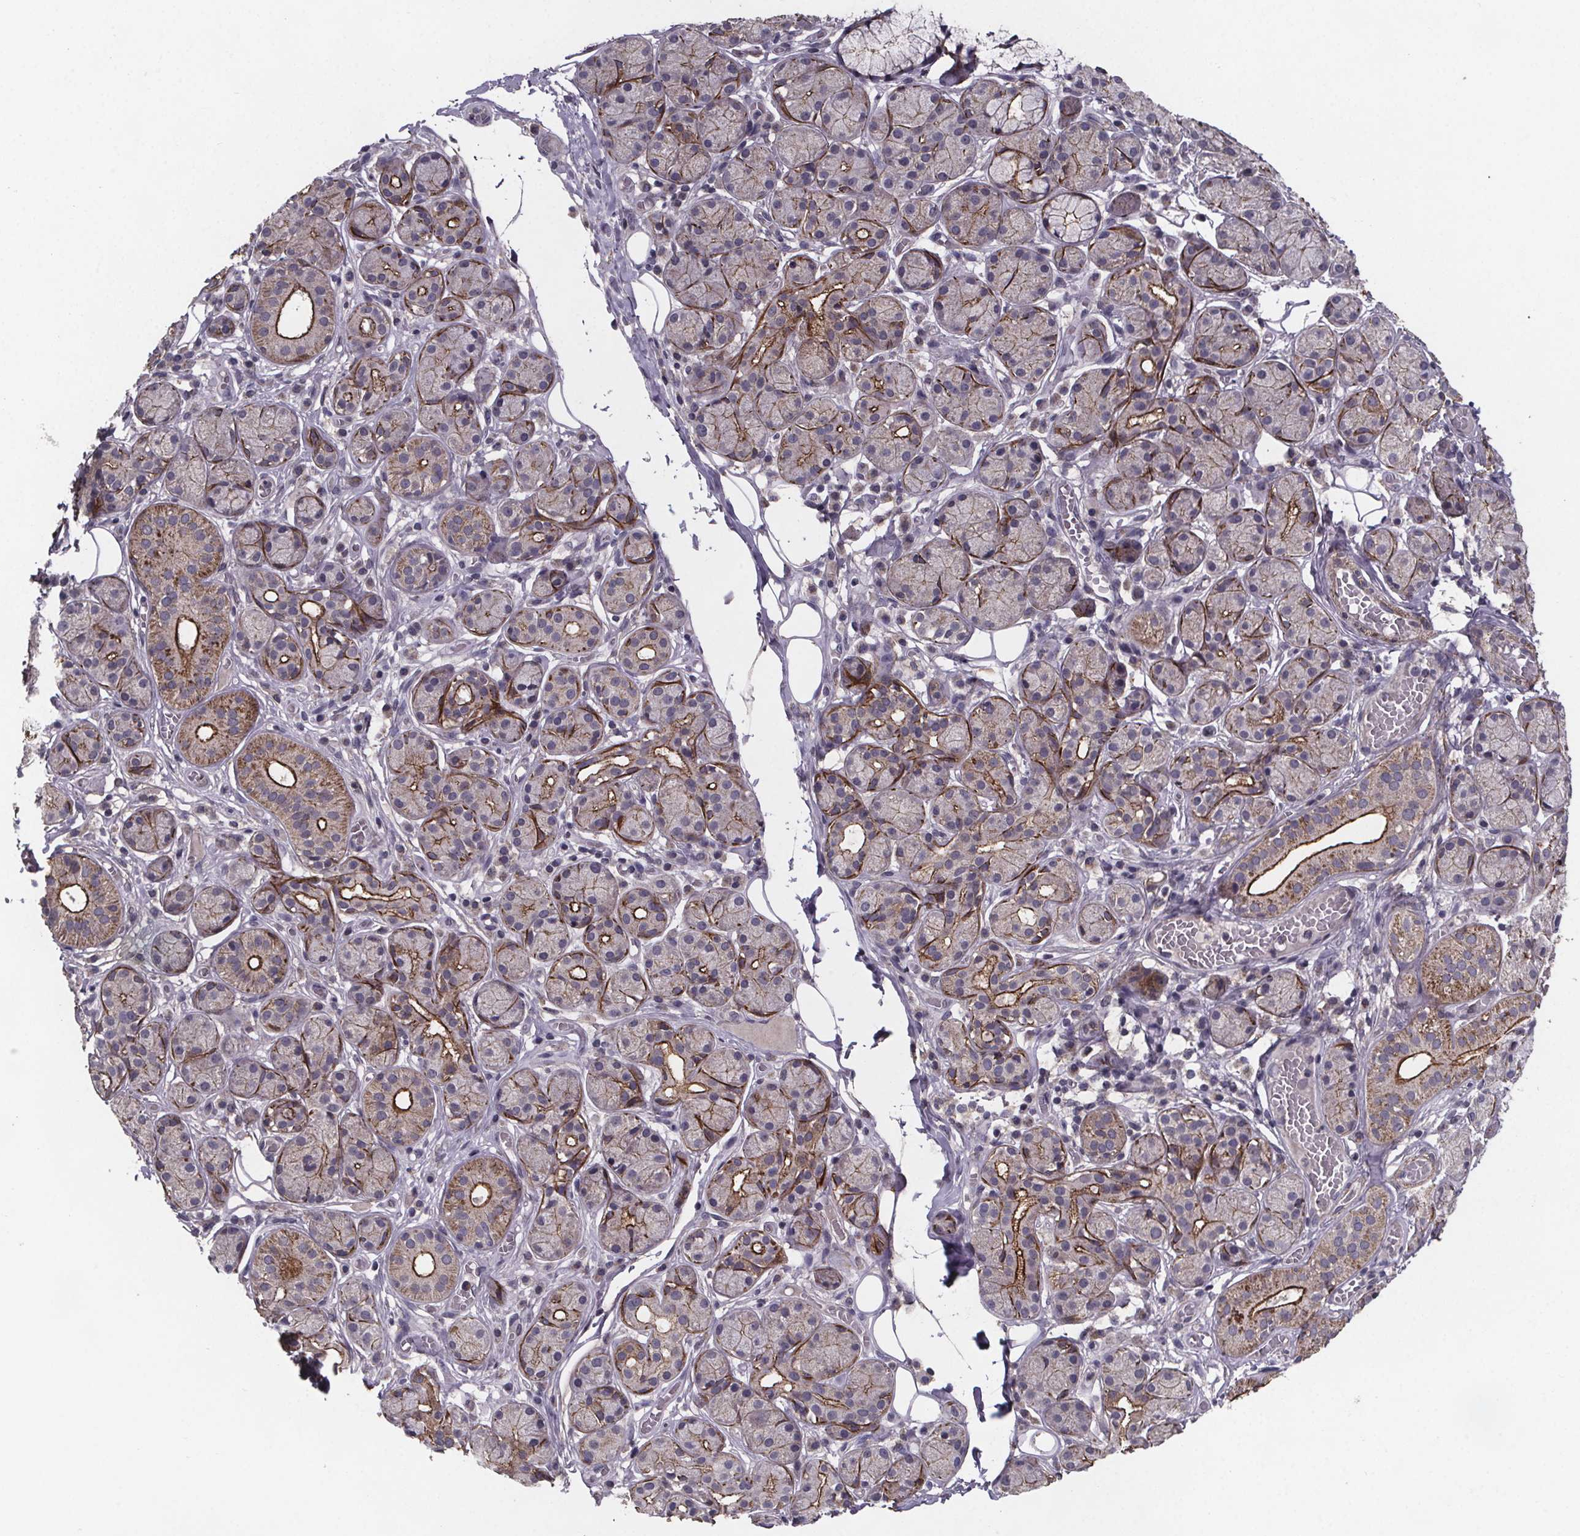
{"staining": {"intensity": "moderate", "quantity": "<25%", "location": "cytoplasmic/membranous"}, "tissue": "salivary gland", "cell_type": "Glandular cells", "image_type": "normal", "snomed": [{"axis": "morphology", "description": "Normal tissue, NOS"}, {"axis": "topography", "description": "Salivary gland"}, {"axis": "topography", "description": "Peripheral nerve tissue"}], "caption": "The photomicrograph reveals immunohistochemical staining of normal salivary gland. There is moderate cytoplasmic/membranous expression is identified in approximately <25% of glandular cells. The staining was performed using DAB (3,3'-diaminobenzidine), with brown indicating positive protein expression. Nuclei are stained blue with hematoxylin.", "gene": "PALLD", "patient": {"sex": "male", "age": 71}}